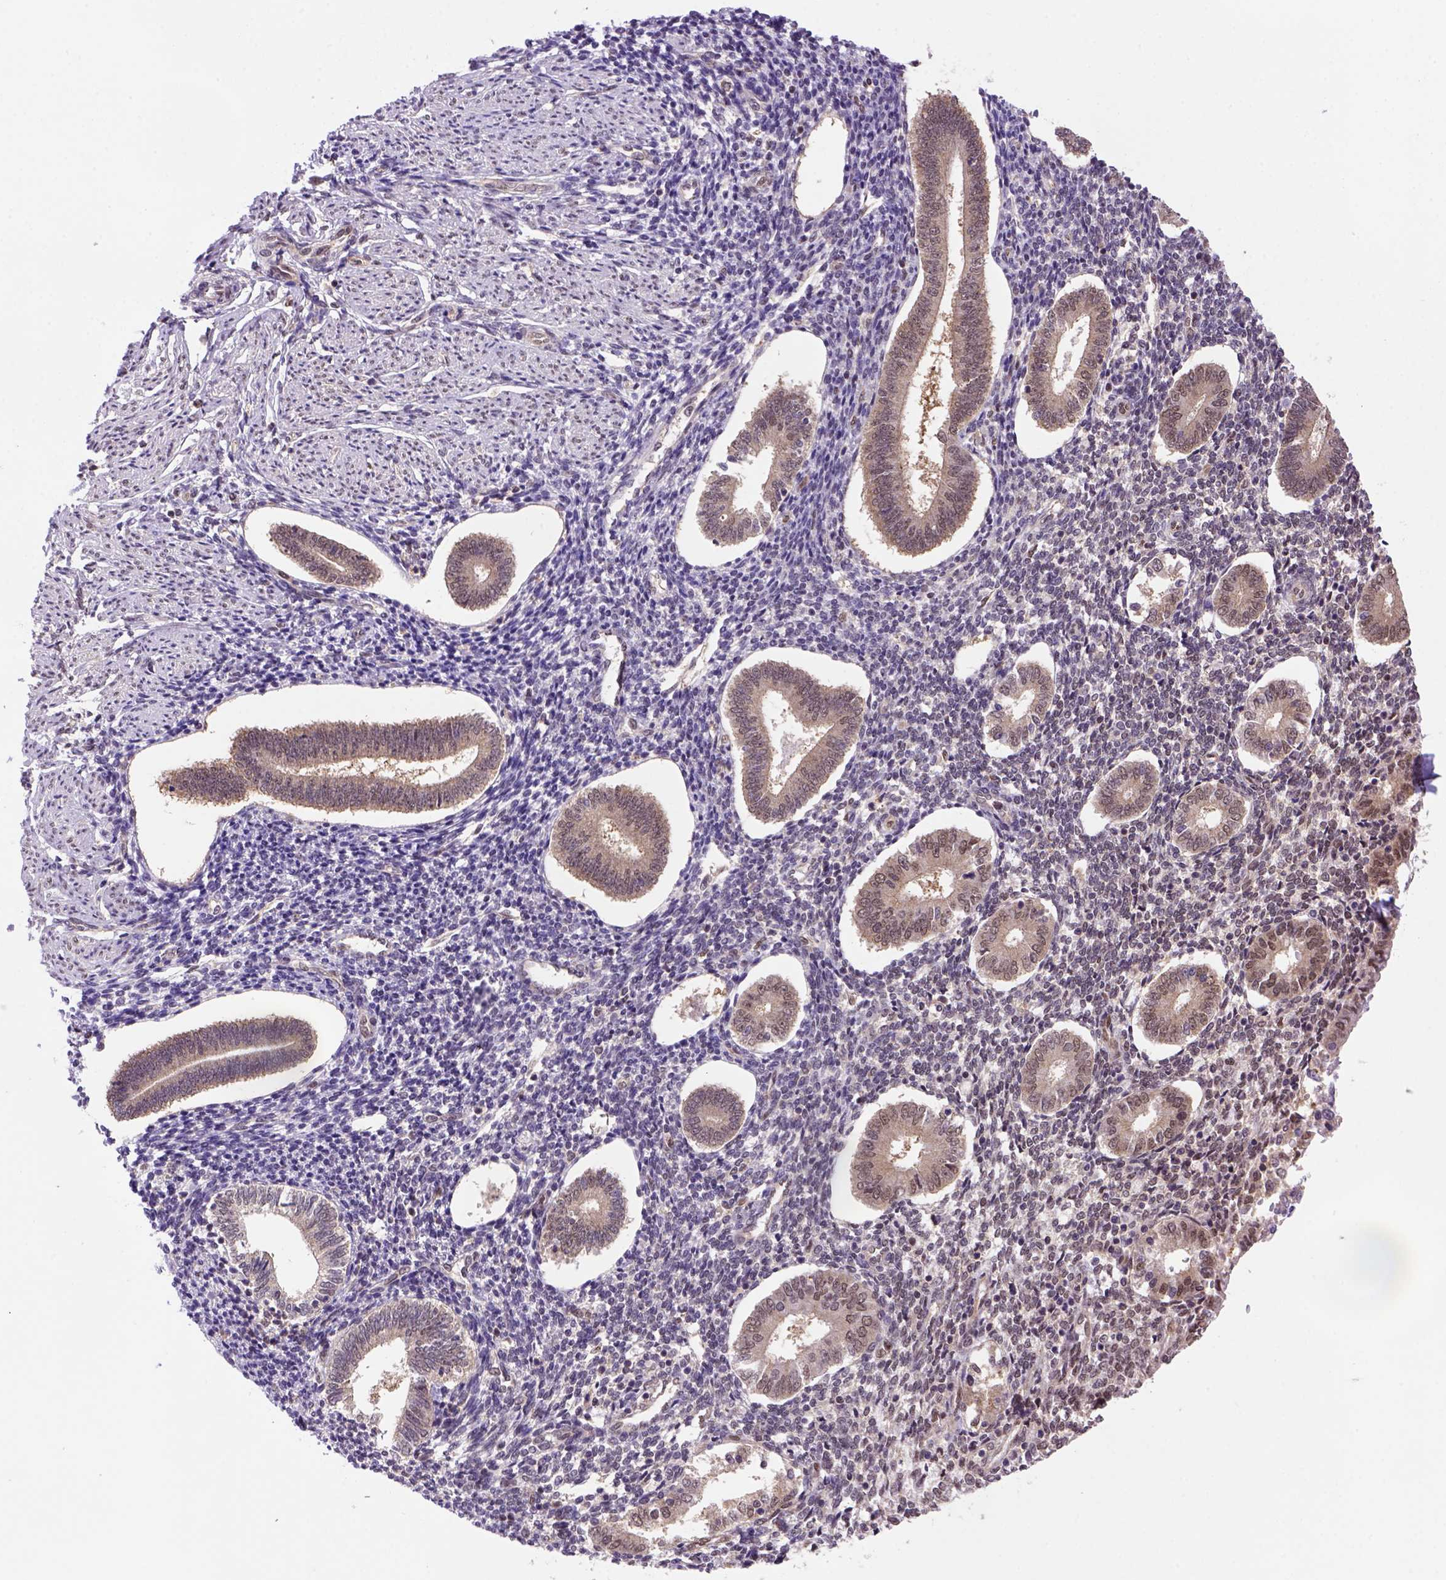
{"staining": {"intensity": "moderate", "quantity": "25%-75%", "location": "nuclear"}, "tissue": "endometrium", "cell_type": "Cells in endometrial stroma", "image_type": "normal", "snomed": [{"axis": "morphology", "description": "Normal tissue, NOS"}, {"axis": "topography", "description": "Endometrium"}], "caption": "DAB (3,3'-diaminobenzidine) immunohistochemical staining of unremarkable endometrium demonstrates moderate nuclear protein positivity in approximately 25%-75% of cells in endometrial stroma.", "gene": "PSMC2", "patient": {"sex": "female", "age": 40}}